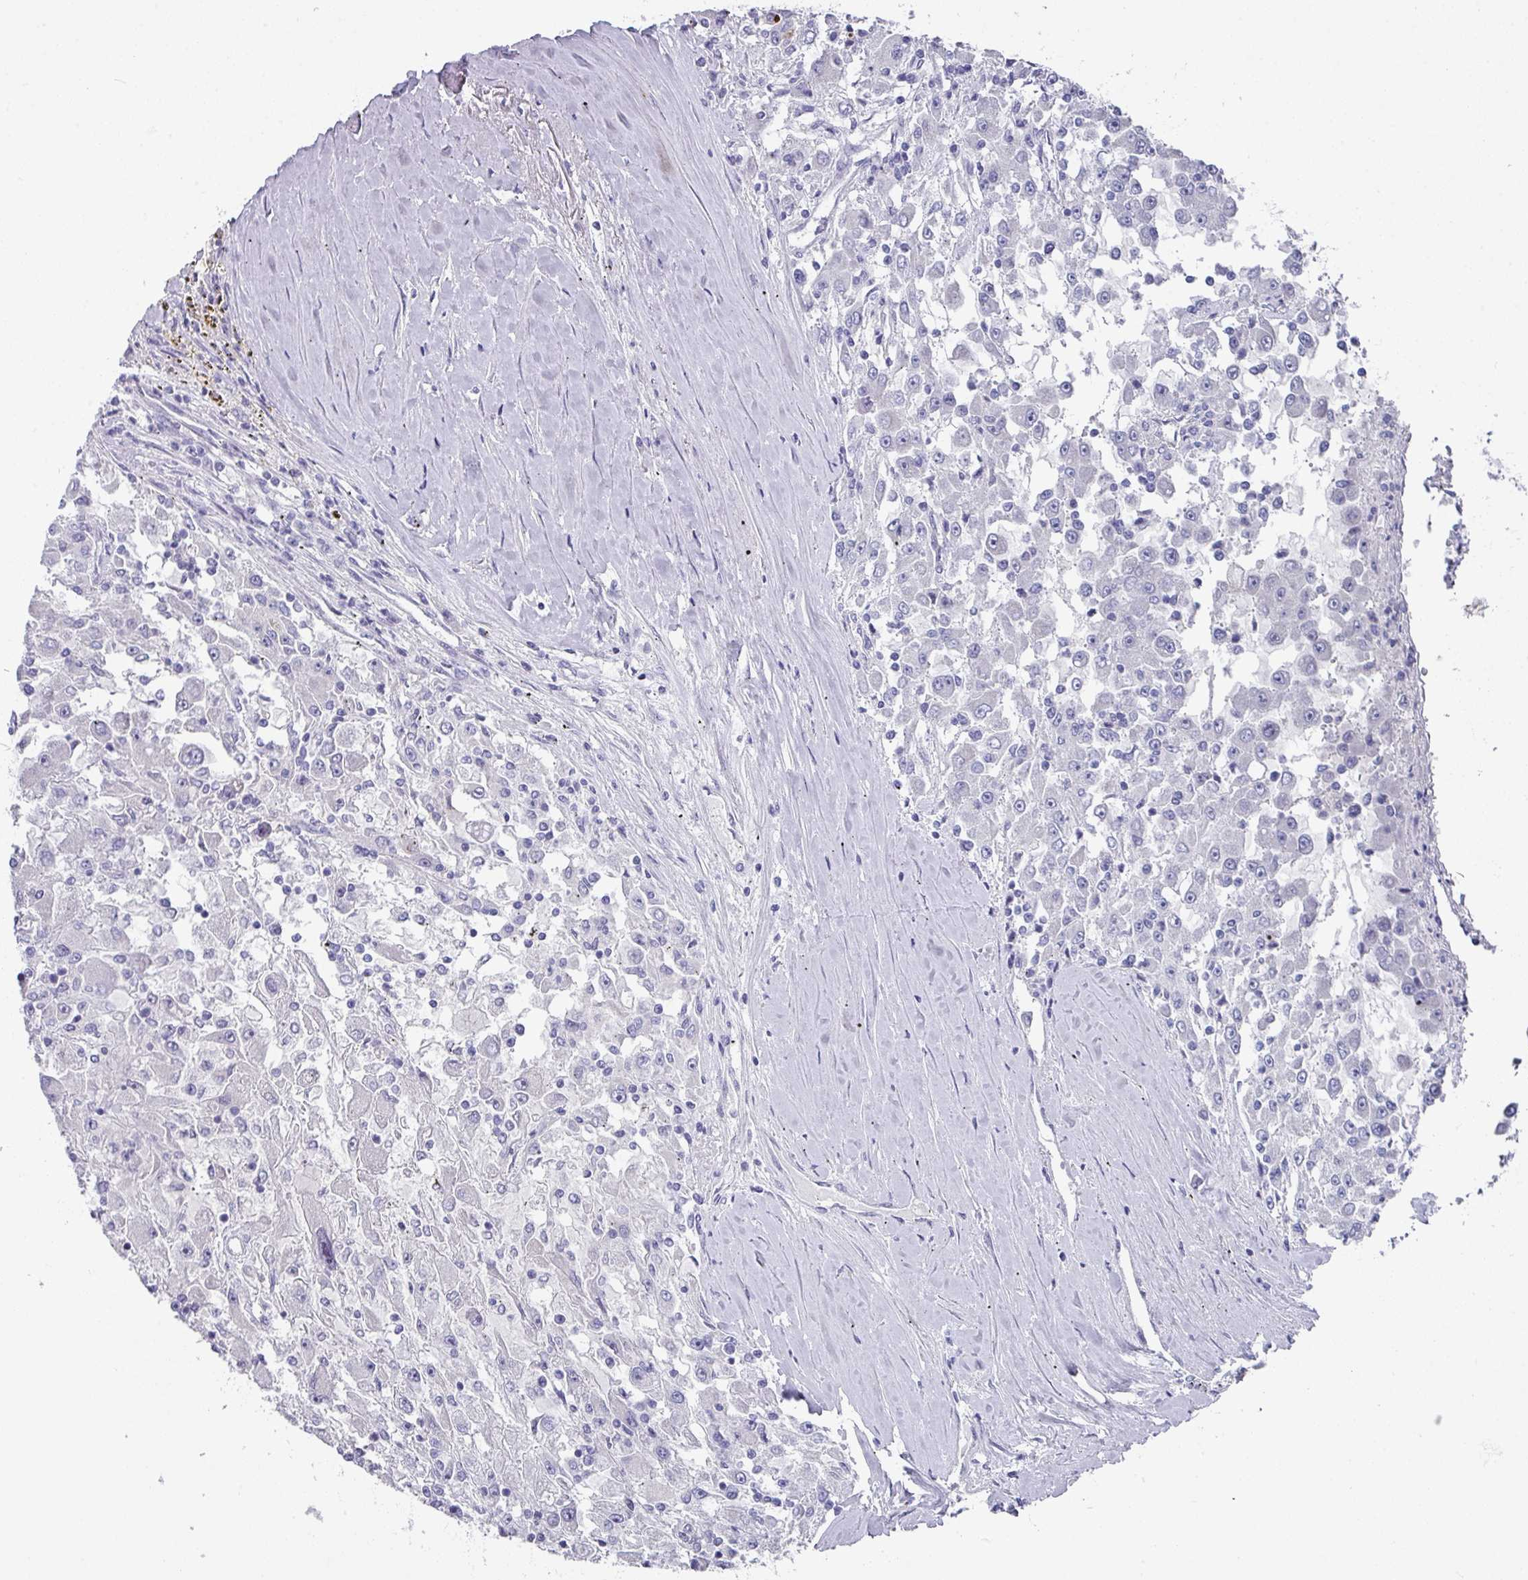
{"staining": {"intensity": "negative", "quantity": "none", "location": "none"}, "tissue": "renal cancer", "cell_type": "Tumor cells", "image_type": "cancer", "snomed": [{"axis": "morphology", "description": "Adenocarcinoma, NOS"}, {"axis": "topography", "description": "Kidney"}], "caption": "This is a histopathology image of immunohistochemistry (IHC) staining of renal cancer (adenocarcinoma), which shows no staining in tumor cells. (DAB immunohistochemistry (IHC), high magnification).", "gene": "DEFB115", "patient": {"sex": "female", "age": 67}}